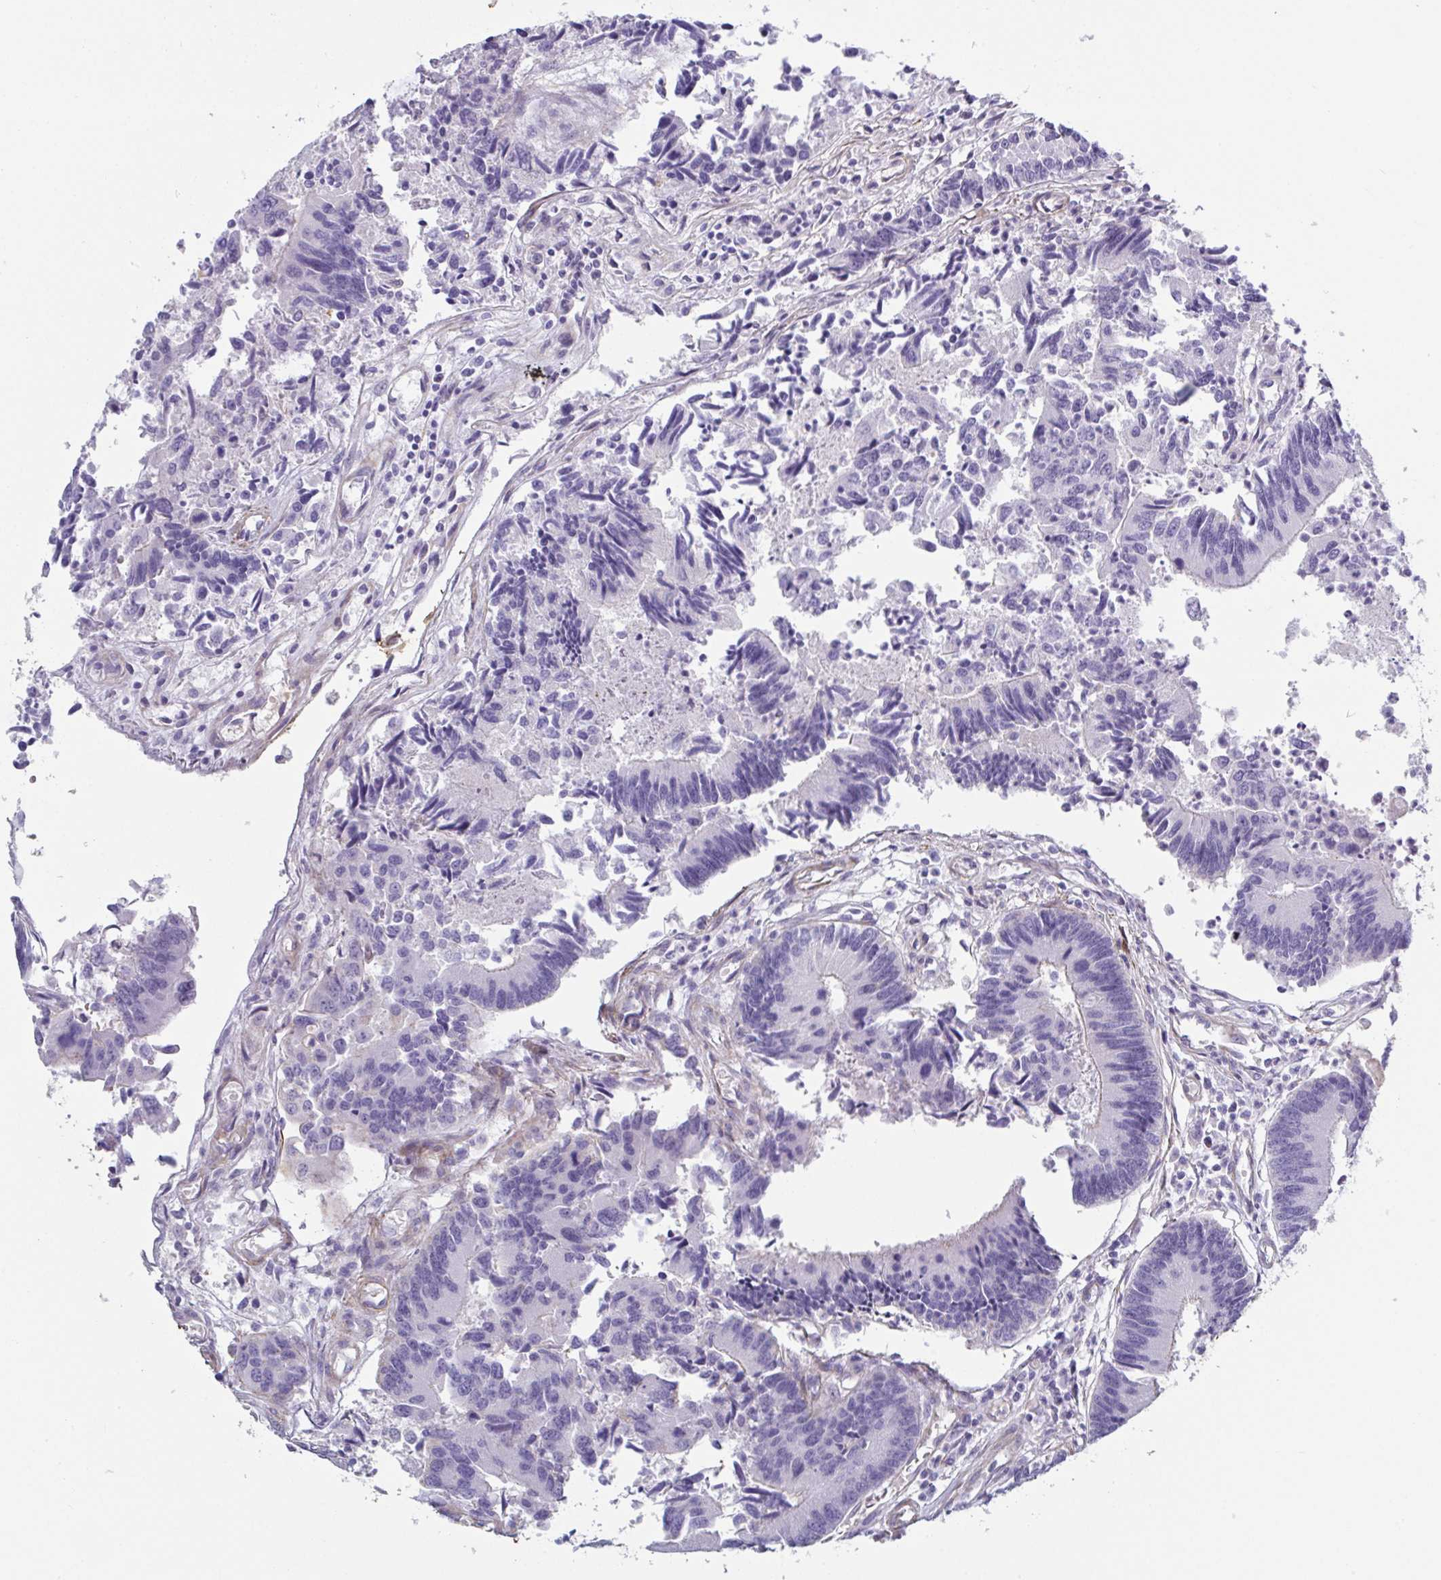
{"staining": {"intensity": "negative", "quantity": "none", "location": "none"}, "tissue": "colorectal cancer", "cell_type": "Tumor cells", "image_type": "cancer", "snomed": [{"axis": "morphology", "description": "Adenocarcinoma, NOS"}, {"axis": "topography", "description": "Colon"}], "caption": "The immunohistochemistry micrograph has no significant staining in tumor cells of adenocarcinoma (colorectal) tissue.", "gene": "OR5P3", "patient": {"sex": "female", "age": 67}}